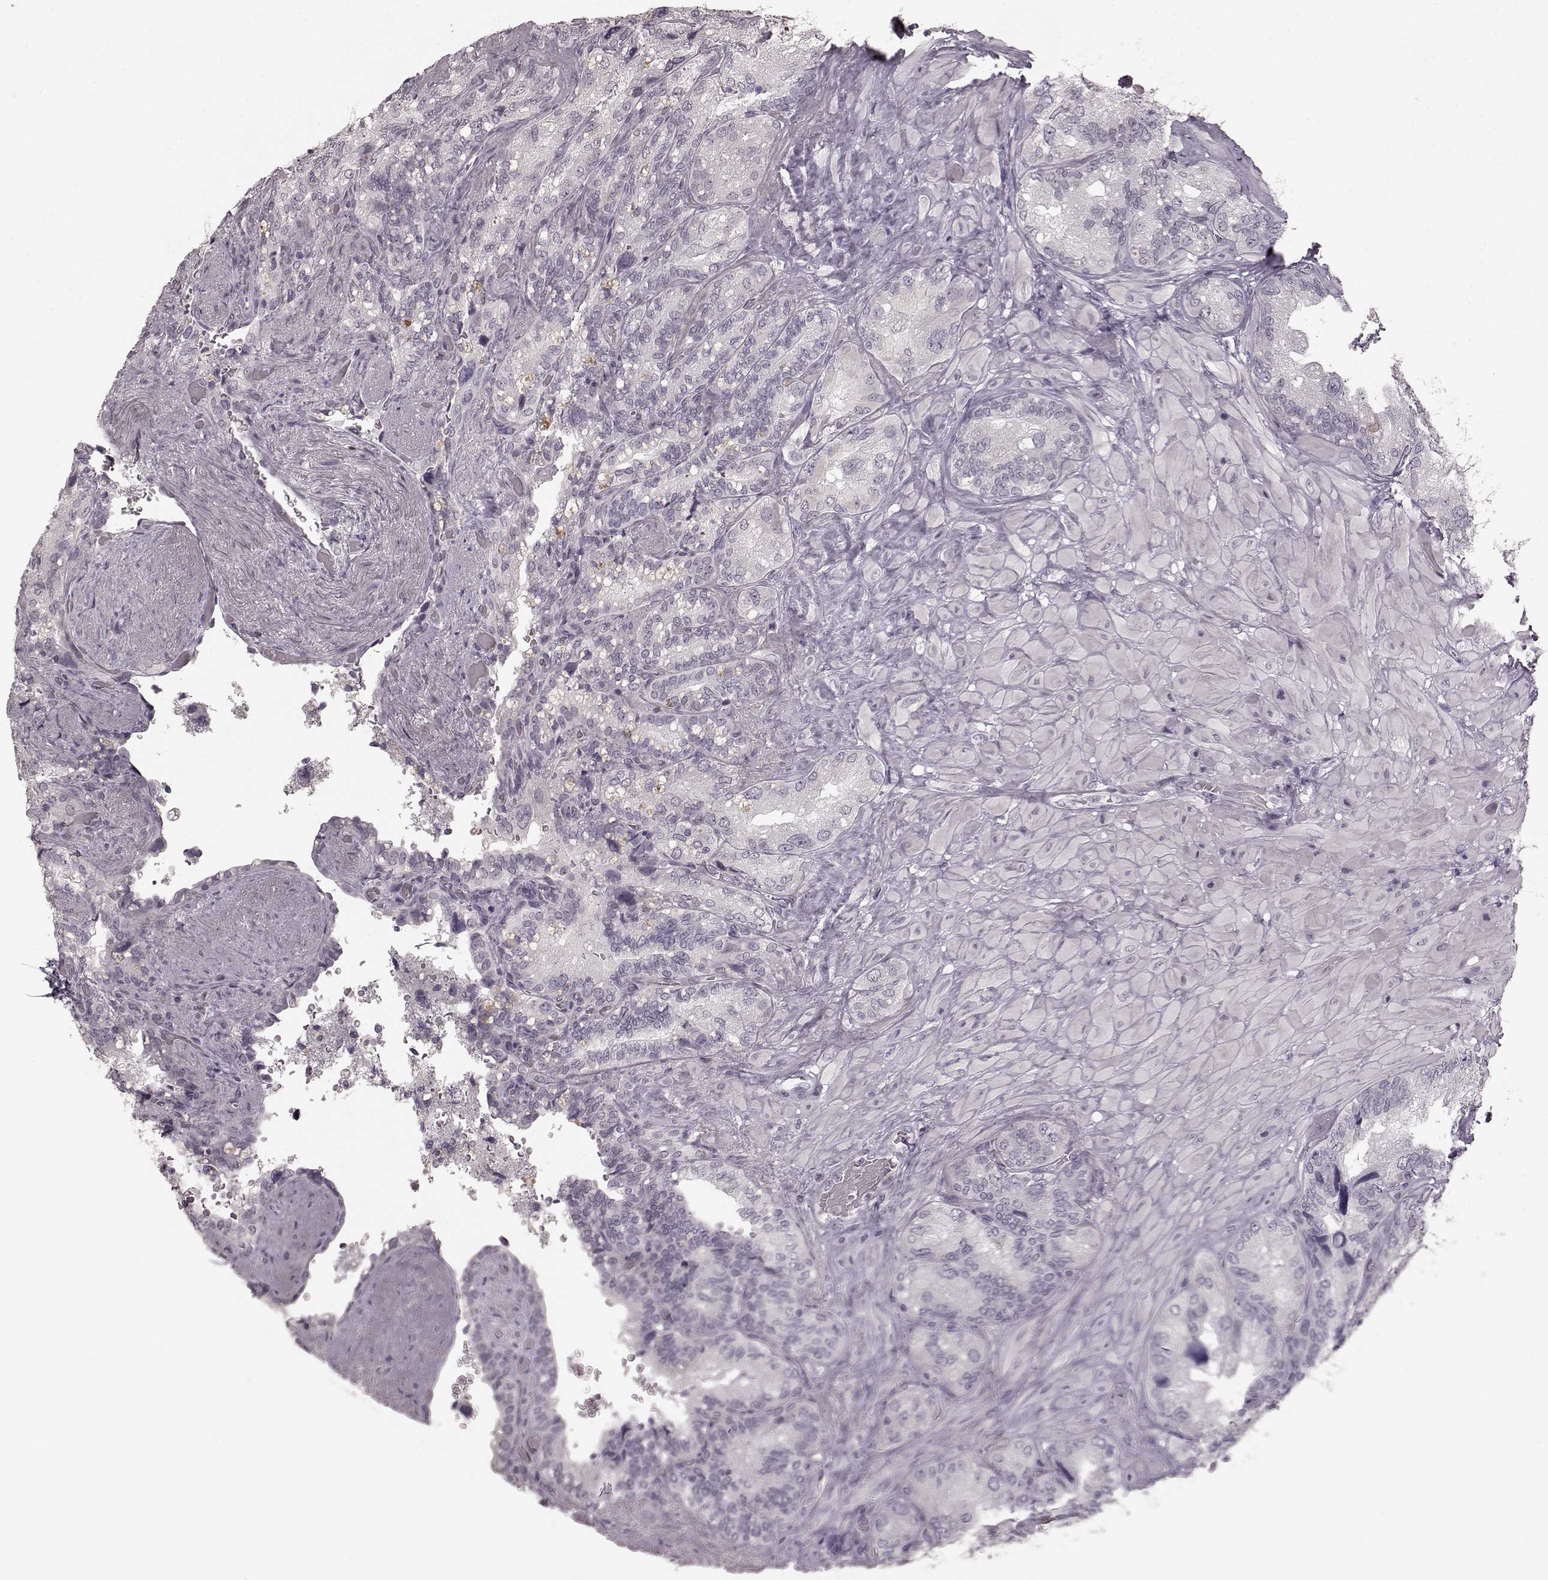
{"staining": {"intensity": "negative", "quantity": "none", "location": "none"}, "tissue": "seminal vesicle", "cell_type": "Glandular cells", "image_type": "normal", "snomed": [{"axis": "morphology", "description": "Normal tissue, NOS"}, {"axis": "topography", "description": "Seminal veicle"}], "caption": "A micrograph of seminal vesicle stained for a protein shows no brown staining in glandular cells. The staining was performed using DAB to visualize the protein expression in brown, while the nuclei were stained in blue with hematoxylin (Magnification: 20x).", "gene": "CCNA2", "patient": {"sex": "male", "age": 69}}